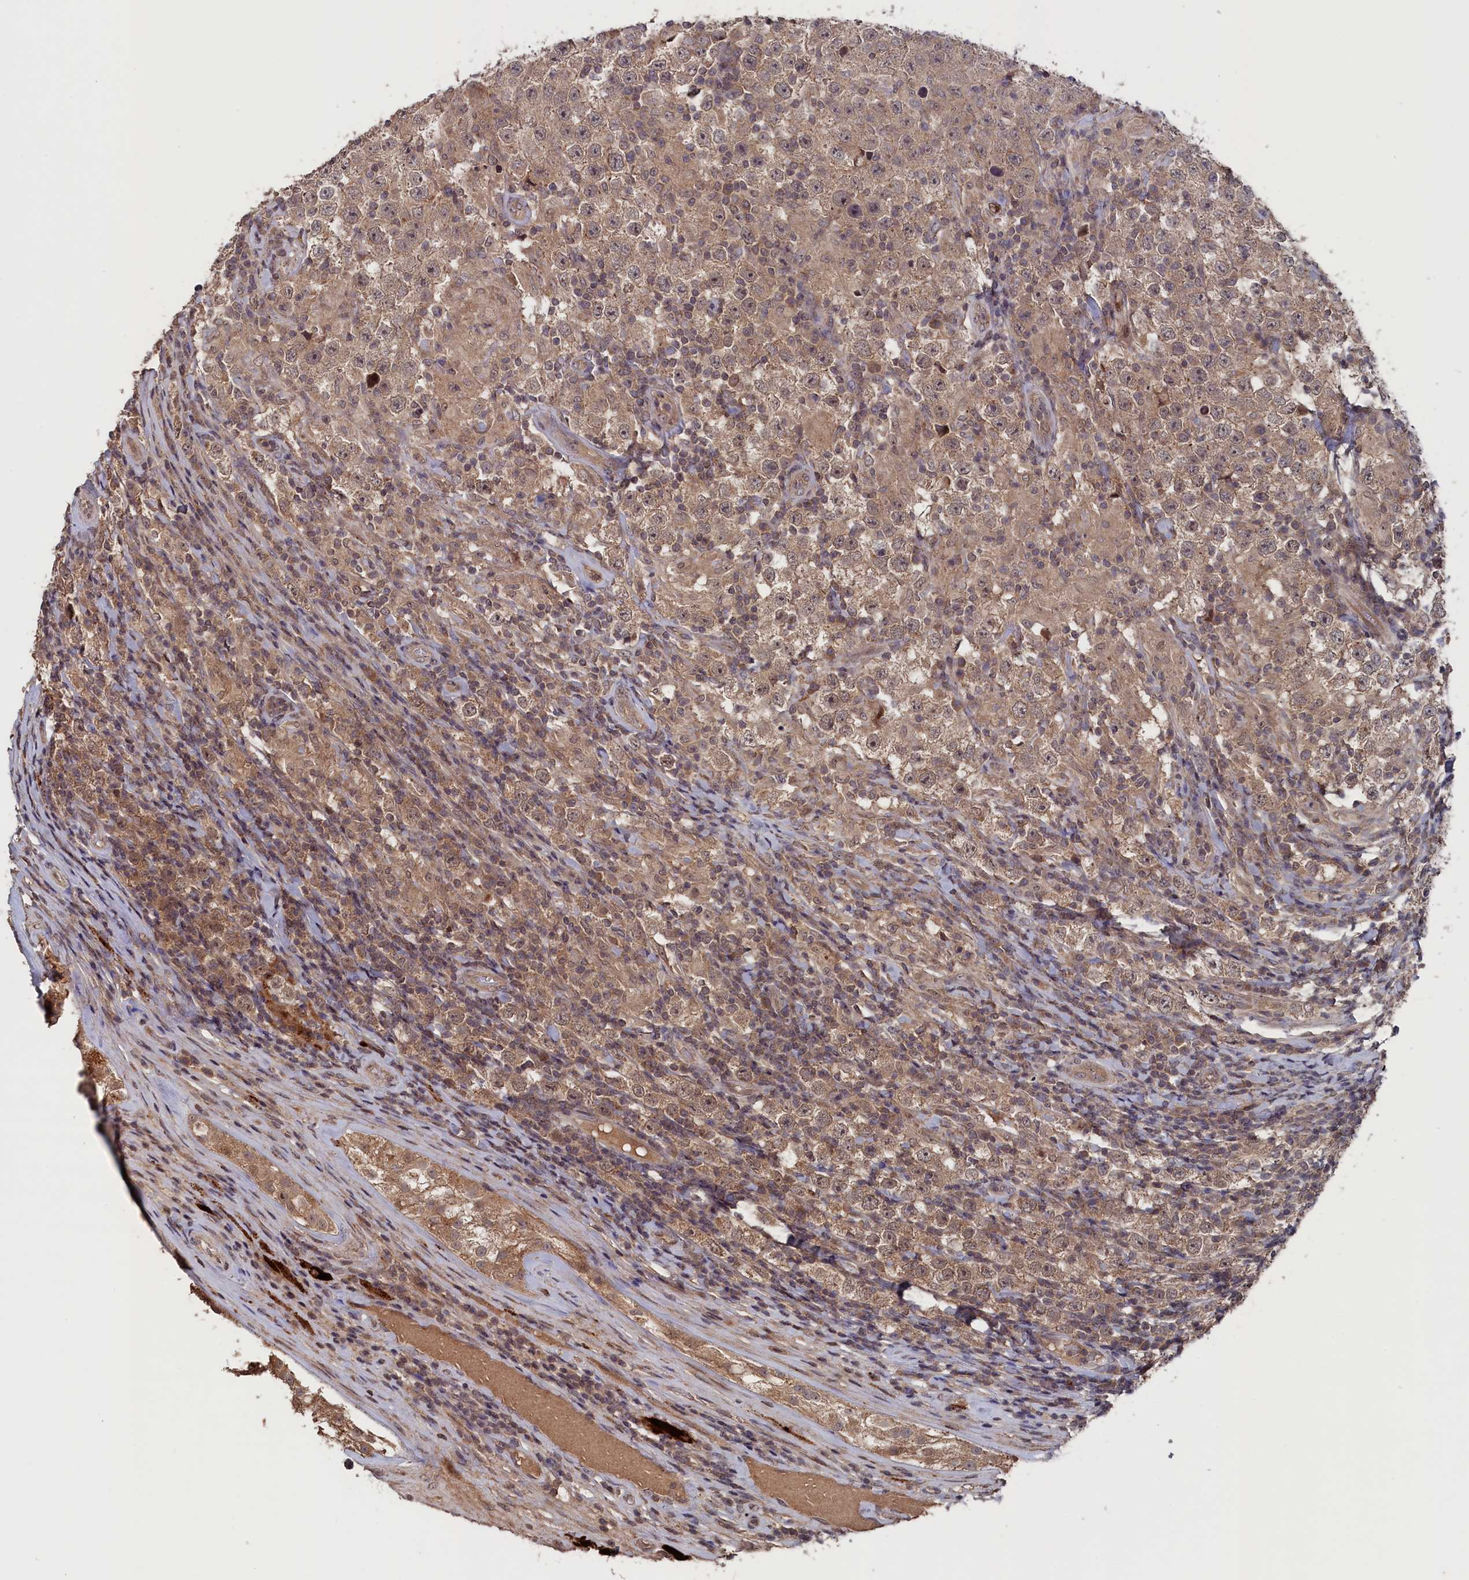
{"staining": {"intensity": "moderate", "quantity": ">75%", "location": "cytoplasmic/membranous"}, "tissue": "testis cancer", "cell_type": "Tumor cells", "image_type": "cancer", "snomed": [{"axis": "morphology", "description": "Normal tissue, NOS"}, {"axis": "morphology", "description": "Urothelial carcinoma, High grade"}, {"axis": "morphology", "description": "Seminoma, NOS"}, {"axis": "morphology", "description": "Carcinoma, Embryonal, NOS"}, {"axis": "topography", "description": "Urinary bladder"}, {"axis": "topography", "description": "Testis"}], "caption": "Testis cancer tissue displays moderate cytoplasmic/membranous staining in about >75% of tumor cells (Stains: DAB (3,3'-diaminobenzidine) in brown, nuclei in blue, Microscopy: brightfield microscopy at high magnification).", "gene": "TMC5", "patient": {"sex": "male", "age": 41}}